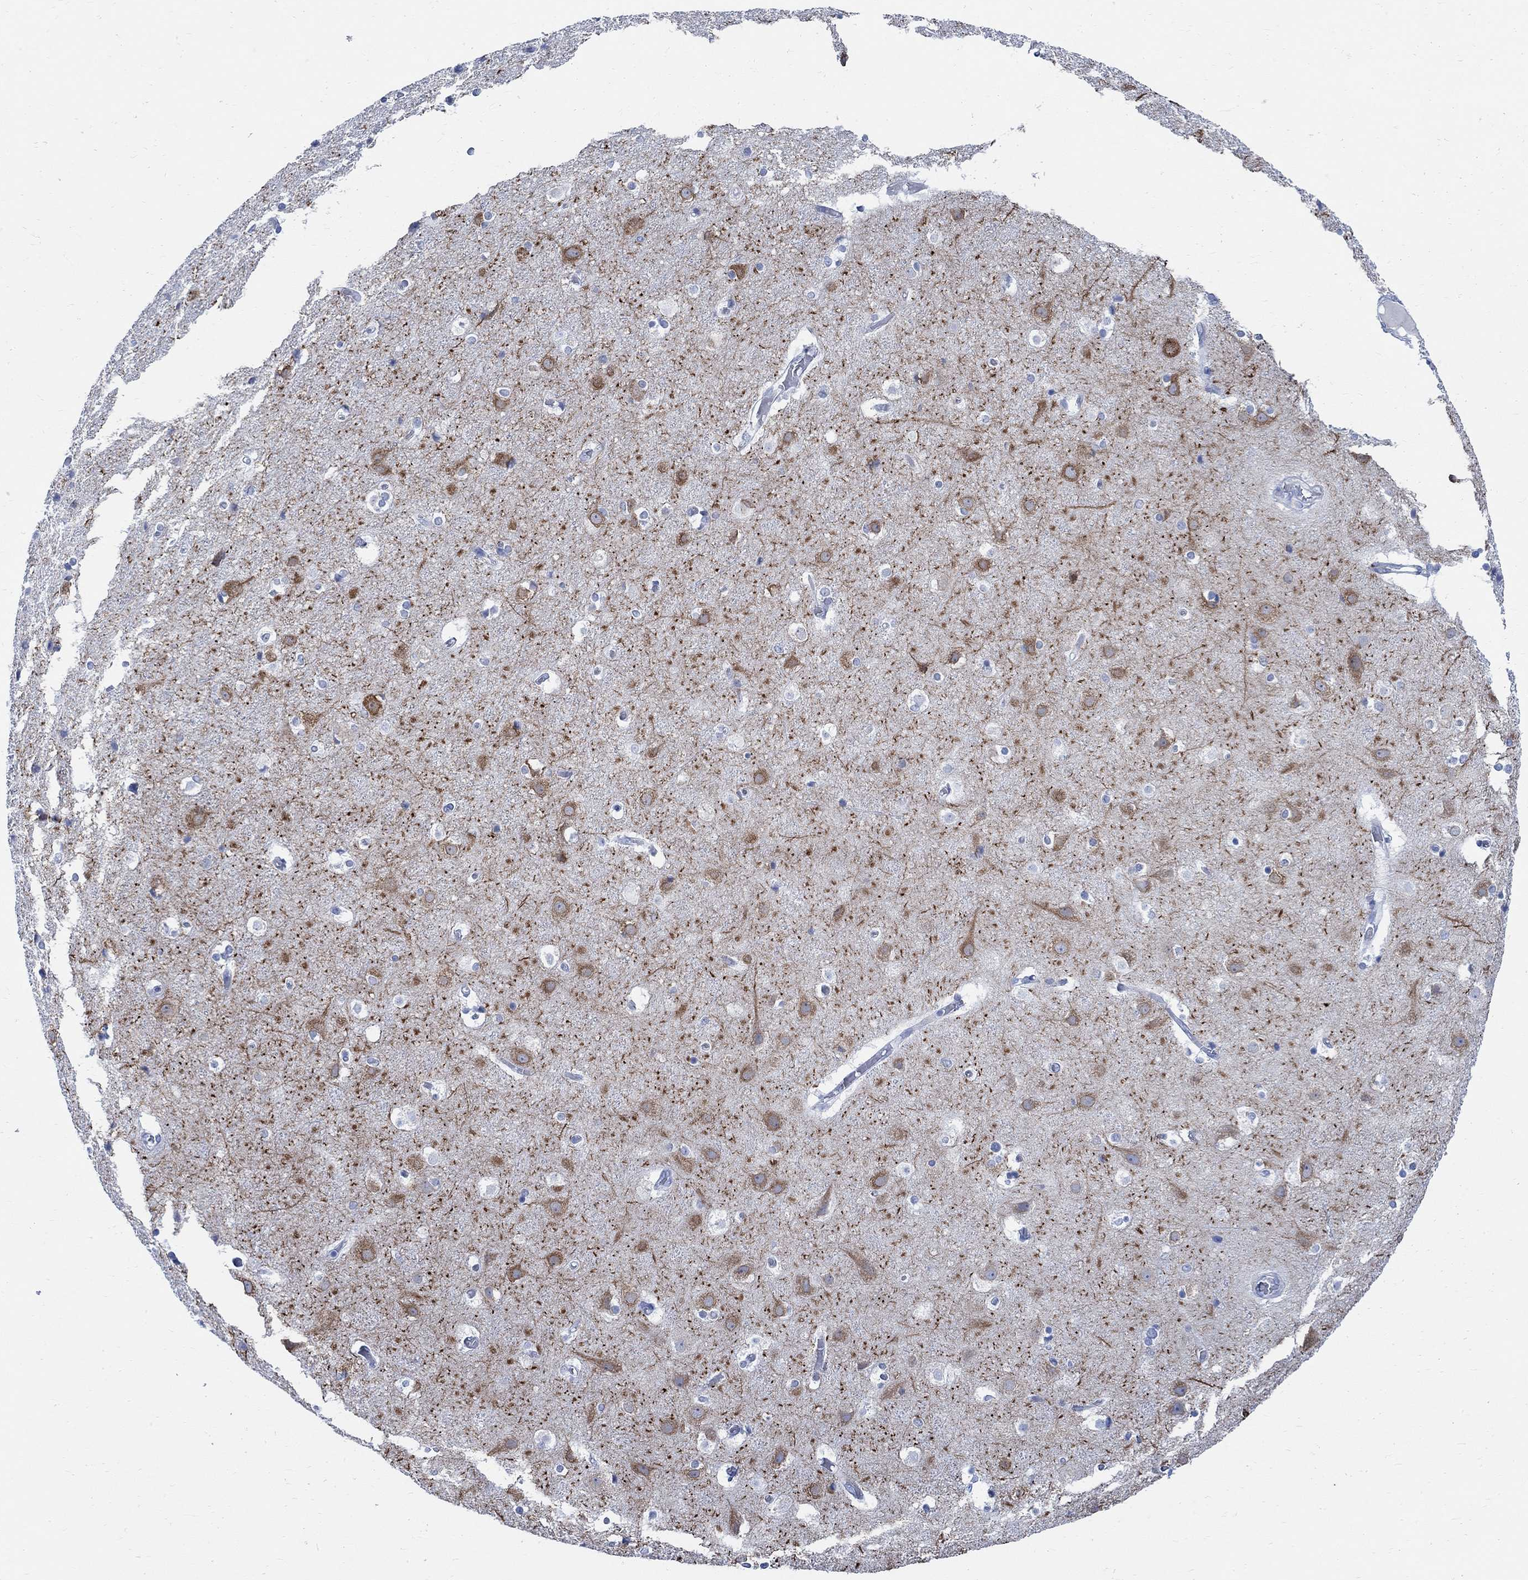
{"staining": {"intensity": "negative", "quantity": "none", "location": "none"}, "tissue": "cerebral cortex", "cell_type": "Endothelial cells", "image_type": "normal", "snomed": [{"axis": "morphology", "description": "Normal tissue, NOS"}, {"axis": "topography", "description": "Cerebral cortex"}], "caption": "This is an immunohistochemistry (IHC) micrograph of benign human cerebral cortex. There is no positivity in endothelial cells.", "gene": "CAMK2N1", "patient": {"sex": "female", "age": 52}}